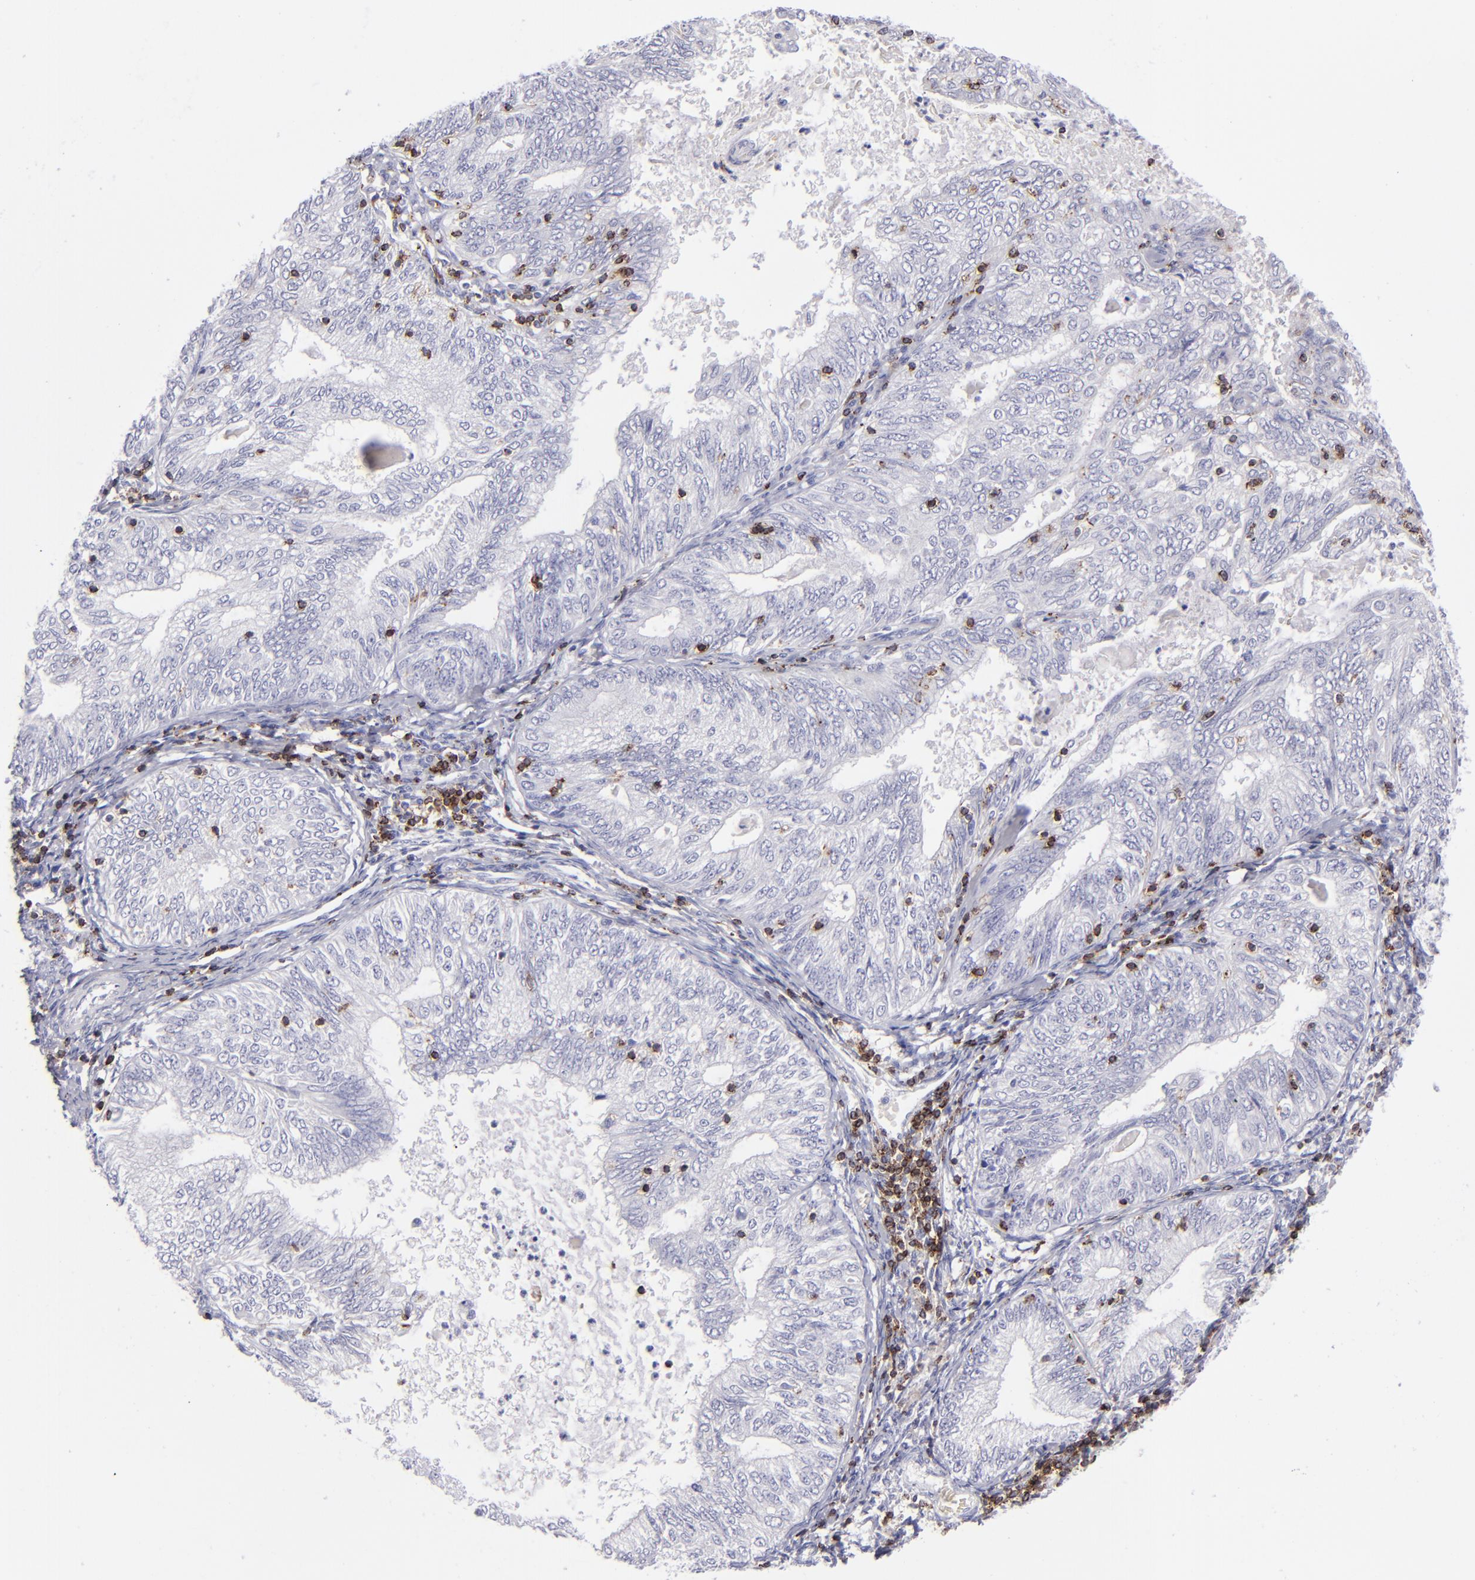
{"staining": {"intensity": "negative", "quantity": "none", "location": "none"}, "tissue": "endometrial cancer", "cell_type": "Tumor cells", "image_type": "cancer", "snomed": [{"axis": "morphology", "description": "Adenocarcinoma, NOS"}, {"axis": "topography", "description": "Endometrium"}], "caption": "Immunohistochemical staining of human endometrial adenocarcinoma demonstrates no significant expression in tumor cells.", "gene": "CD2", "patient": {"sex": "female", "age": 69}}